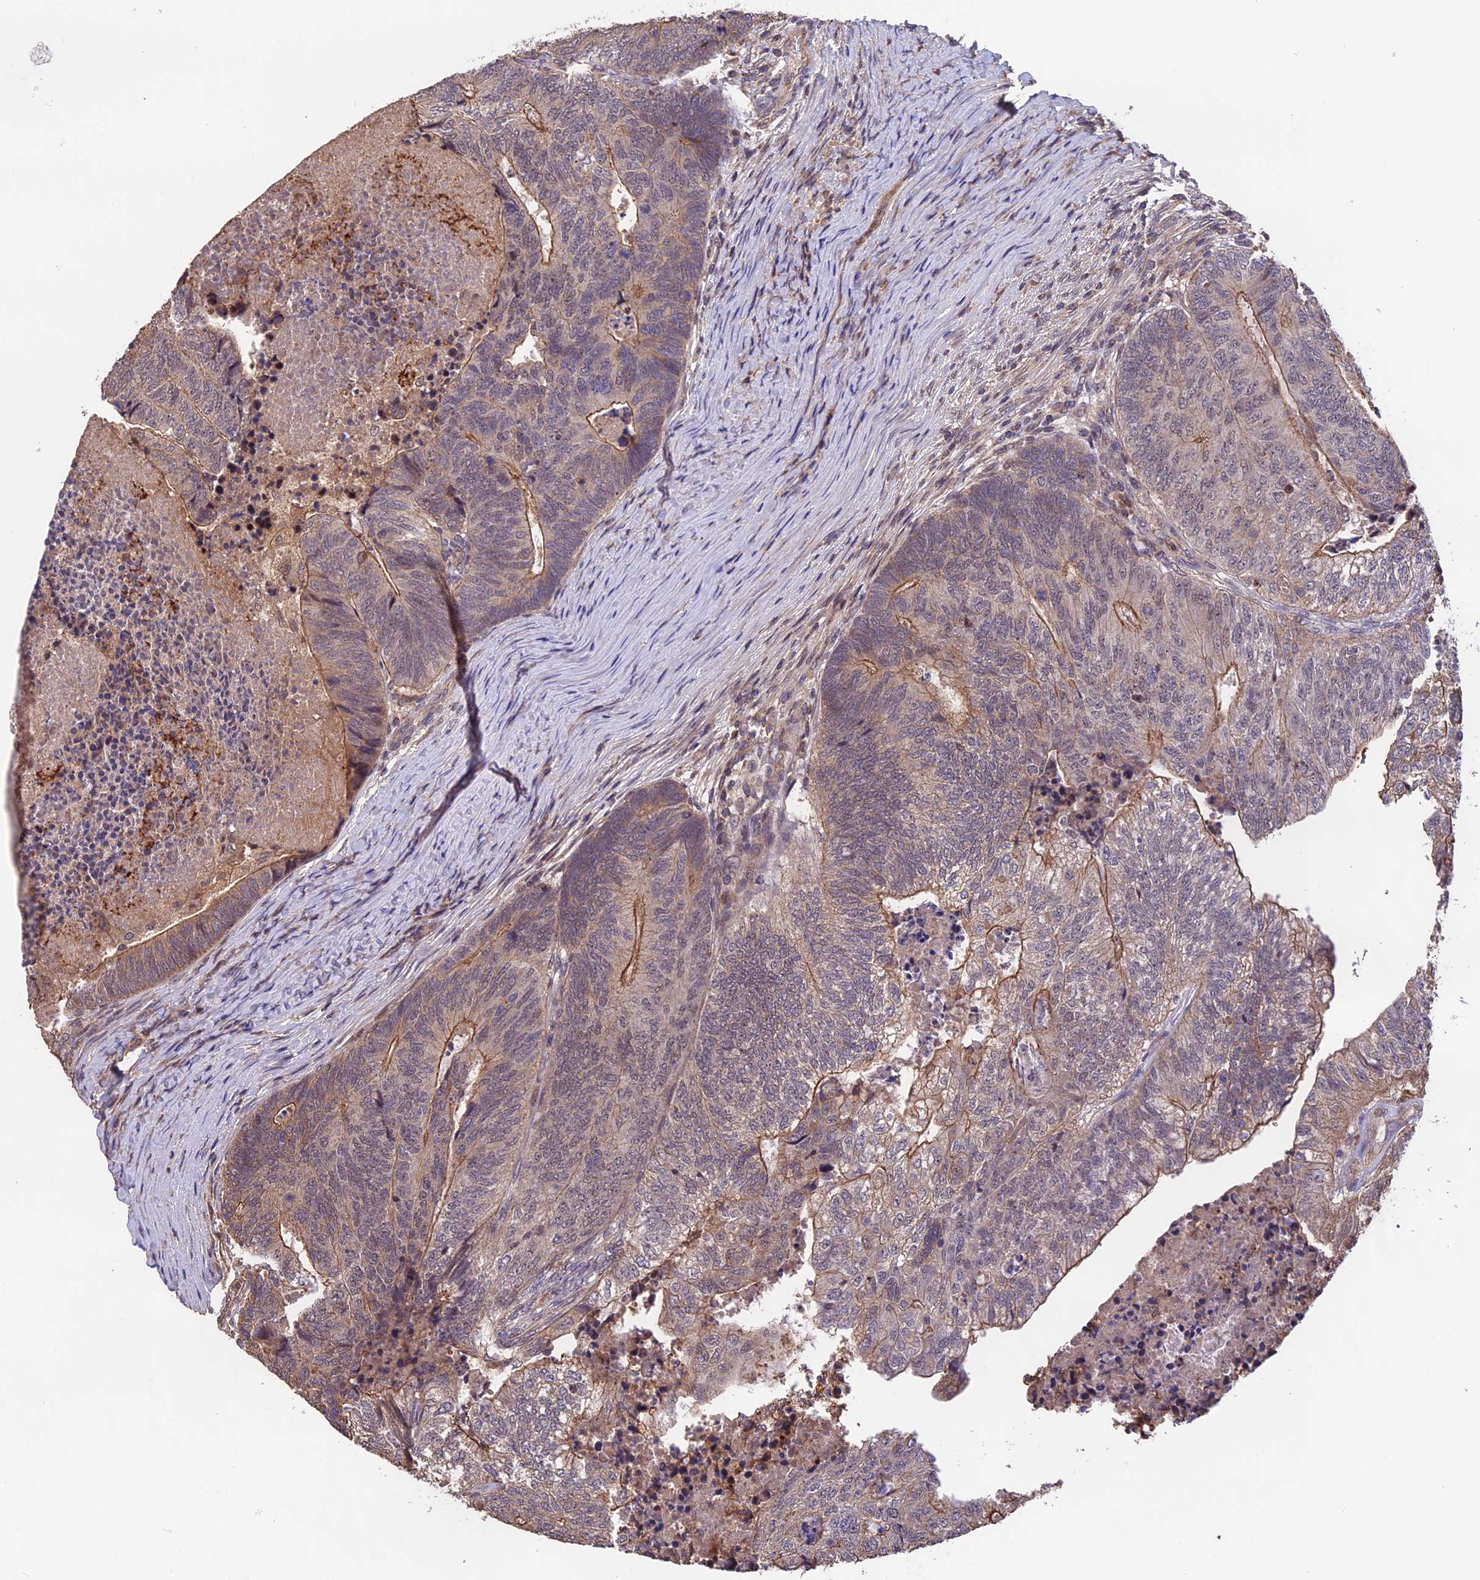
{"staining": {"intensity": "weak", "quantity": ">75%", "location": "cytoplasmic/membranous"}, "tissue": "colorectal cancer", "cell_type": "Tumor cells", "image_type": "cancer", "snomed": [{"axis": "morphology", "description": "Adenocarcinoma, NOS"}, {"axis": "topography", "description": "Colon"}], "caption": "High-power microscopy captured an IHC image of colorectal cancer, revealing weak cytoplasmic/membranous expression in about >75% of tumor cells. The staining was performed using DAB (3,3'-diaminobenzidine) to visualize the protein expression in brown, while the nuclei were stained in blue with hematoxylin (Magnification: 20x).", "gene": "PKD2L2", "patient": {"sex": "female", "age": 67}}